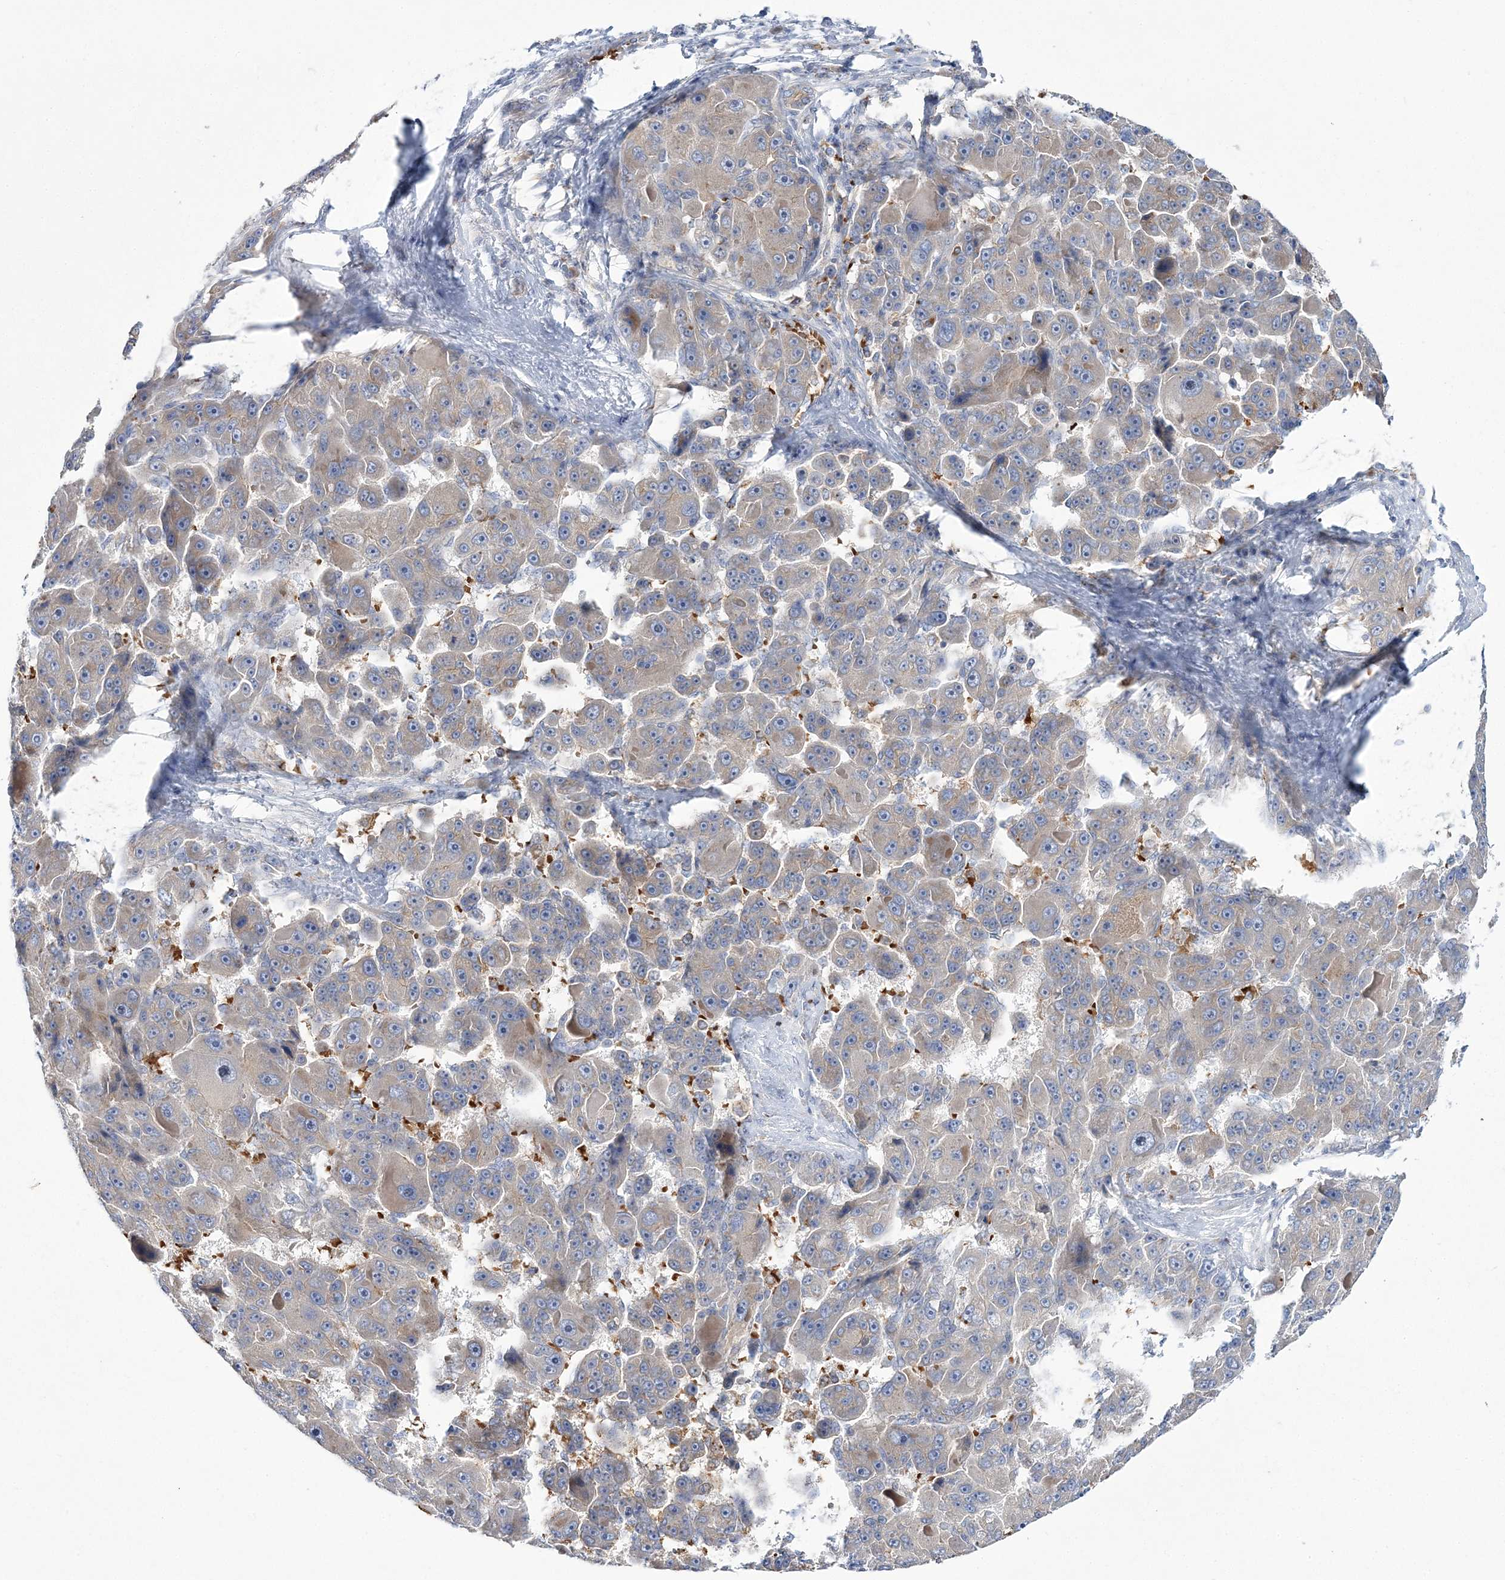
{"staining": {"intensity": "weak", "quantity": "<25%", "location": "cytoplasmic/membranous"}, "tissue": "liver cancer", "cell_type": "Tumor cells", "image_type": "cancer", "snomed": [{"axis": "morphology", "description": "Carcinoma, Hepatocellular, NOS"}, {"axis": "topography", "description": "Liver"}], "caption": "IHC of liver cancer (hepatocellular carcinoma) demonstrates no expression in tumor cells.", "gene": "ATP11B", "patient": {"sex": "male", "age": 76}}